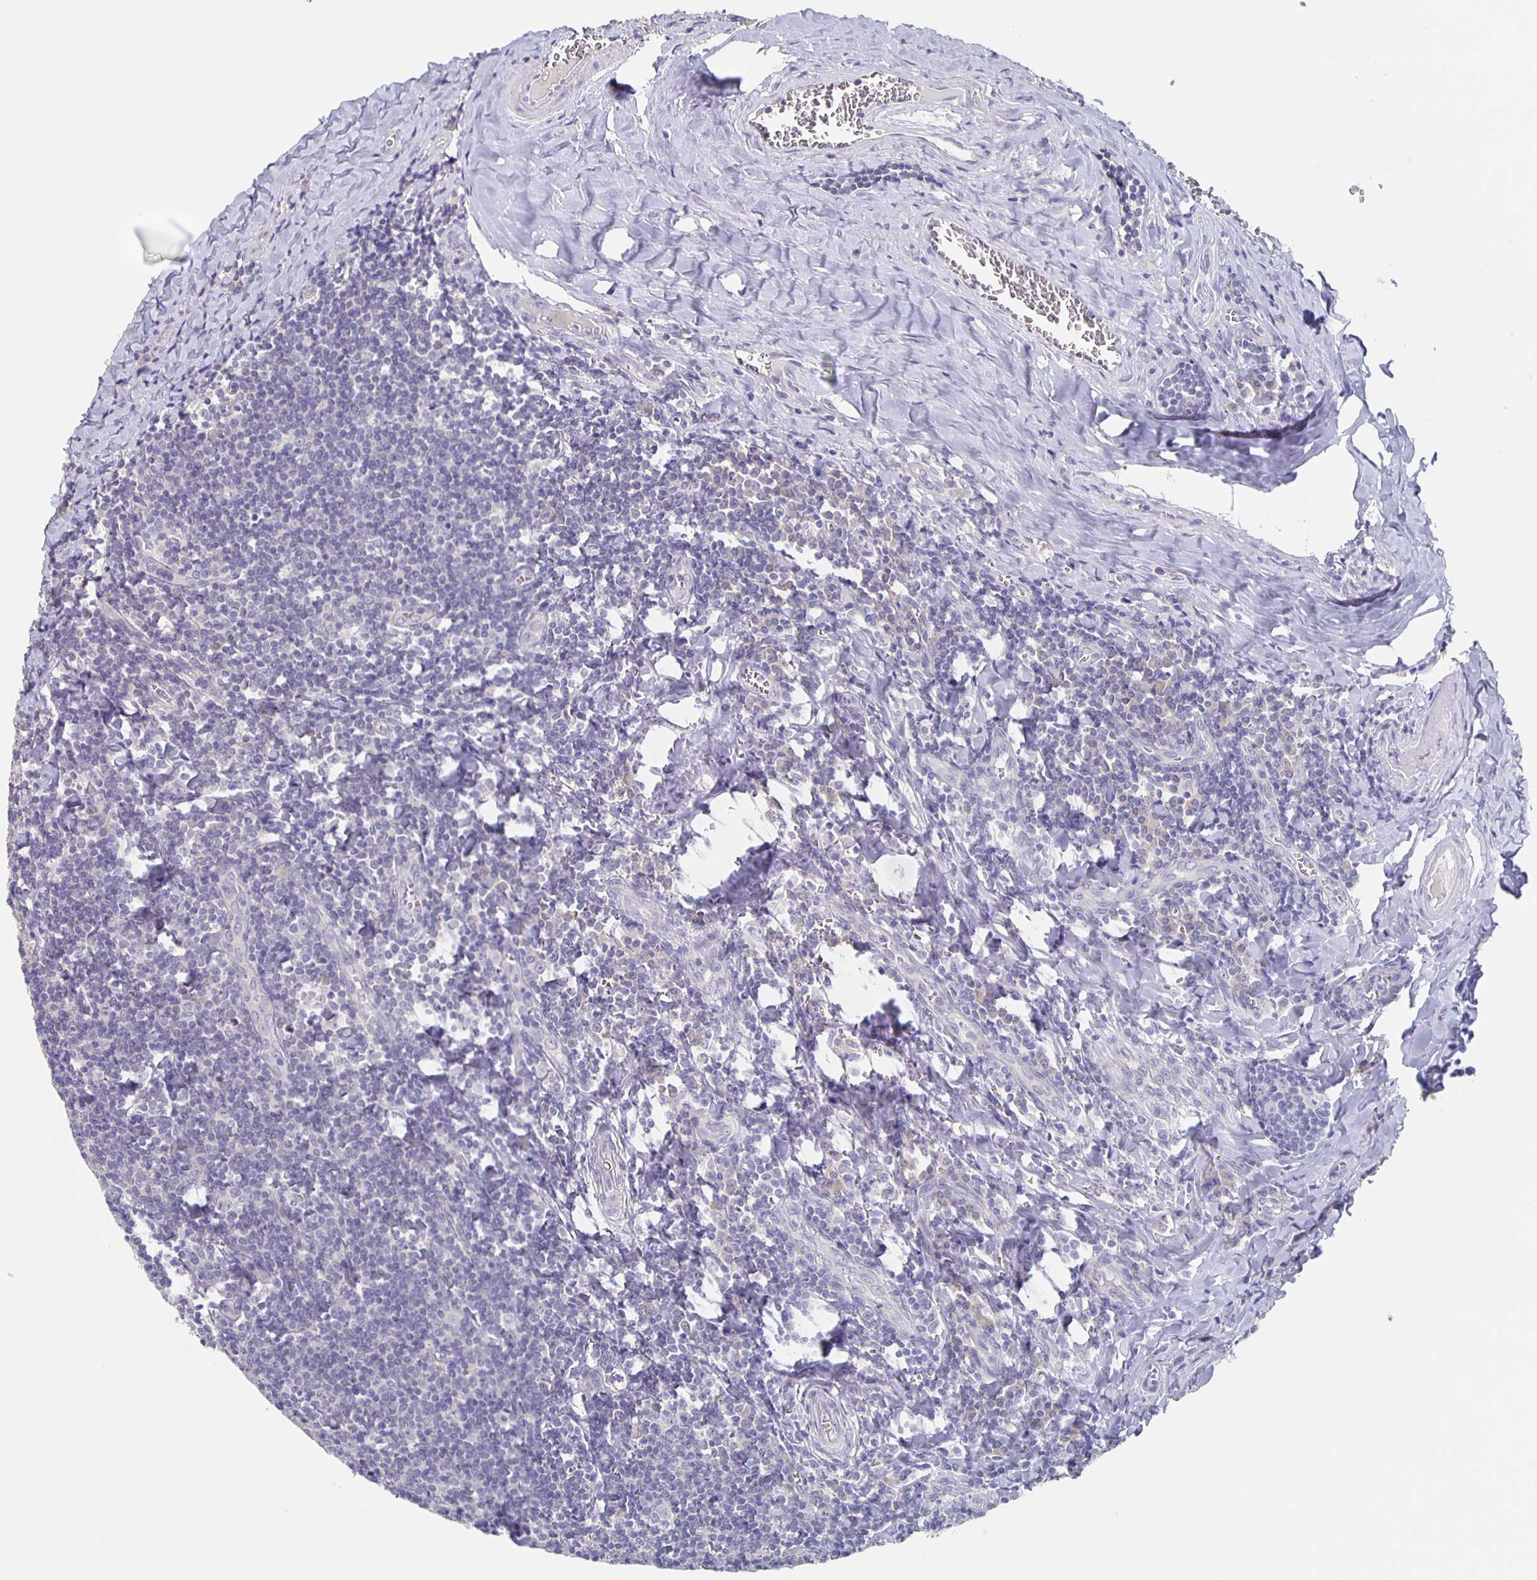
{"staining": {"intensity": "negative", "quantity": "none", "location": "none"}, "tissue": "tonsil", "cell_type": "Germinal center cells", "image_type": "normal", "snomed": [{"axis": "morphology", "description": "Normal tissue, NOS"}, {"axis": "morphology", "description": "Inflammation, NOS"}, {"axis": "topography", "description": "Tonsil"}], "caption": "Immunohistochemistry of unremarkable tonsil reveals no positivity in germinal center cells.", "gene": "CACNA2D2", "patient": {"sex": "female", "age": 31}}